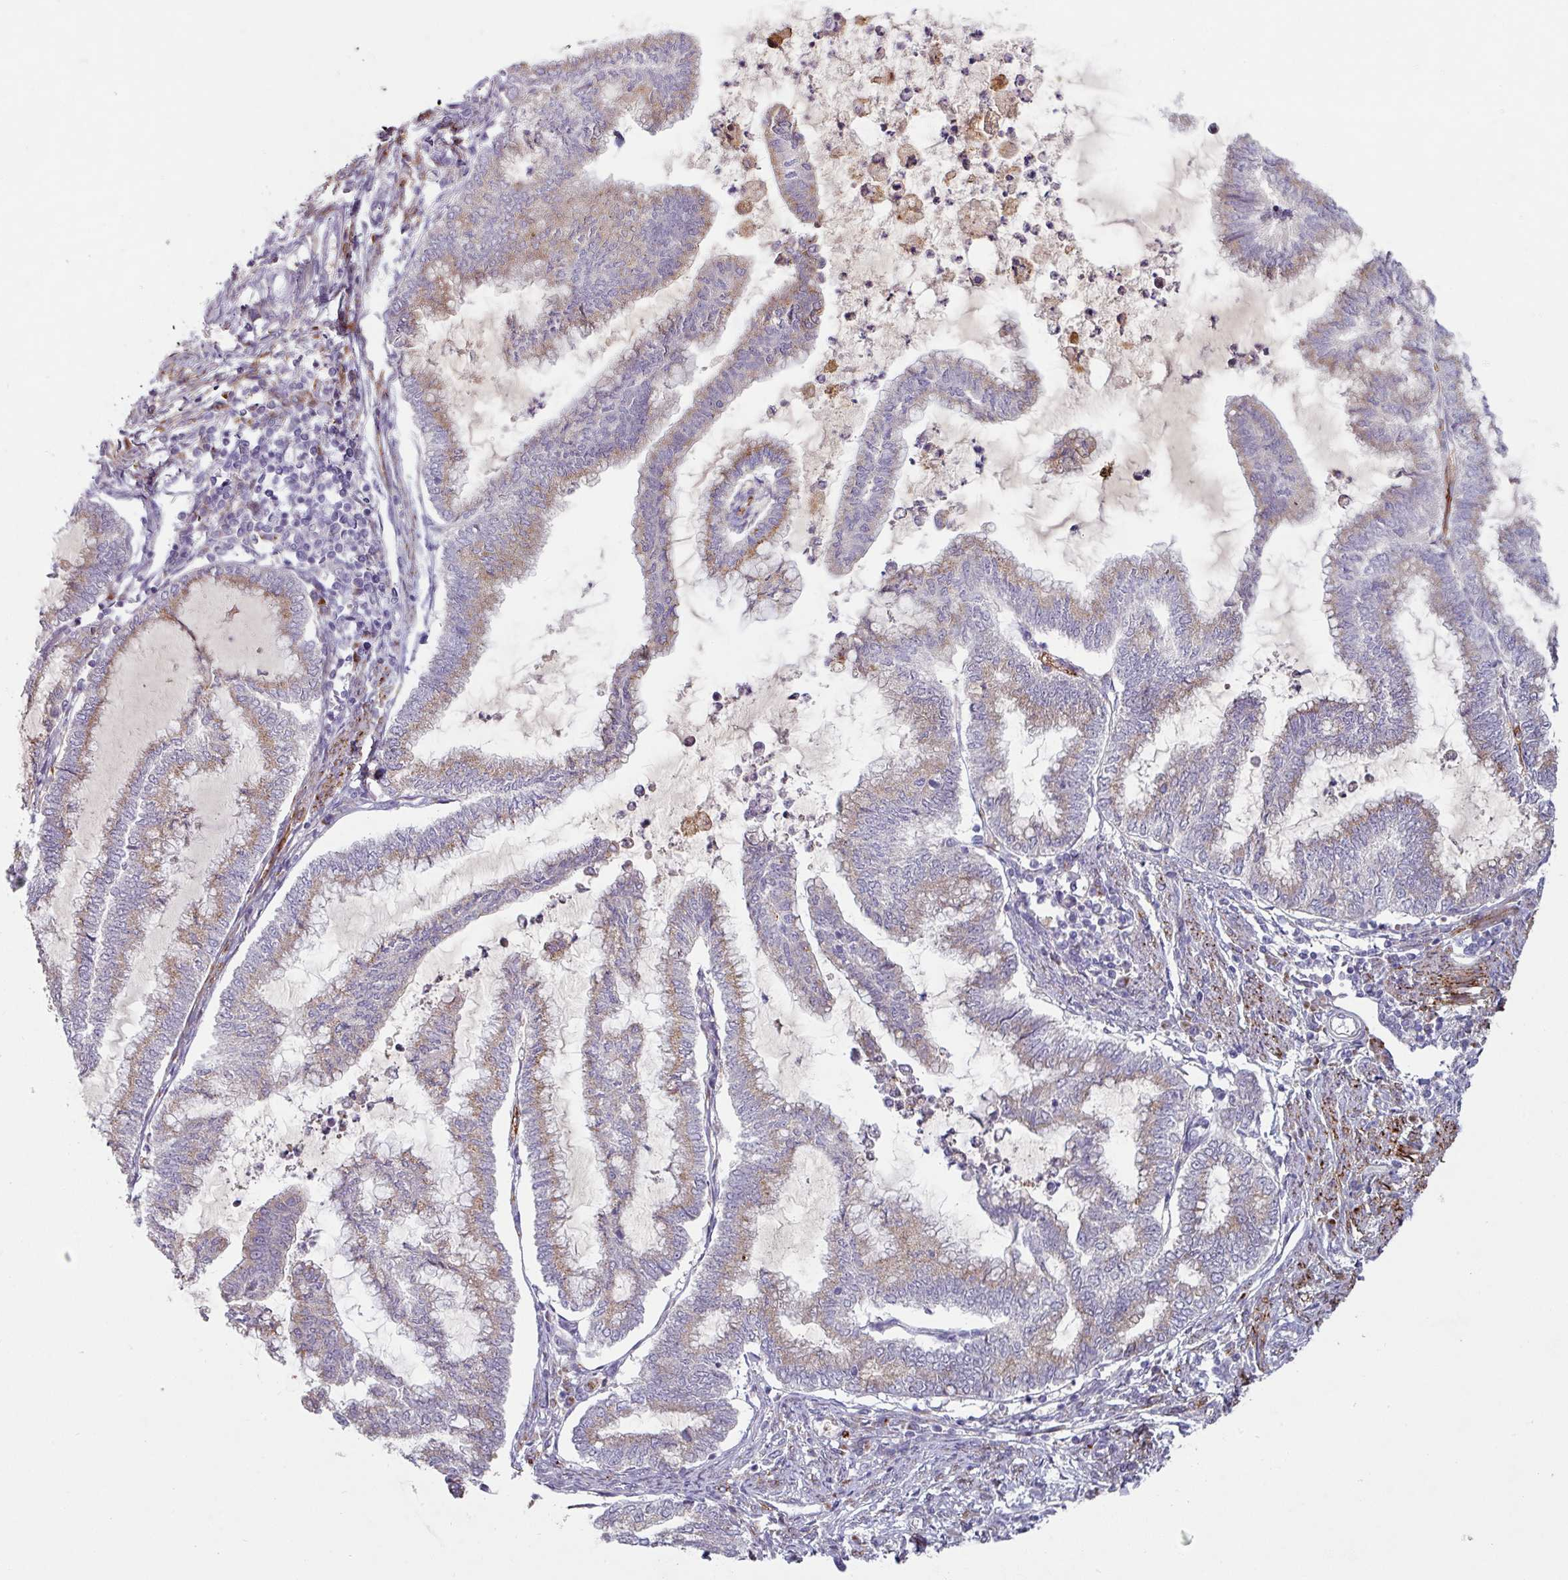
{"staining": {"intensity": "weak", "quantity": ">75%", "location": "cytoplasmic/membranous"}, "tissue": "endometrial cancer", "cell_type": "Tumor cells", "image_type": "cancer", "snomed": [{"axis": "morphology", "description": "Adenocarcinoma, NOS"}, {"axis": "topography", "description": "Endometrium"}], "caption": "The image demonstrates staining of endometrial cancer (adenocarcinoma), revealing weak cytoplasmic/membranous protein staining (brown color) within tumor cells. The staining is performed using DAB (3,3'-diaminobenzidine) brown chromogen to label protein expression. The nuclei are counter-stained blue using hematoxylin.", "gene": "PRODH2", "patient": {"sex": "female", "age": 79}}